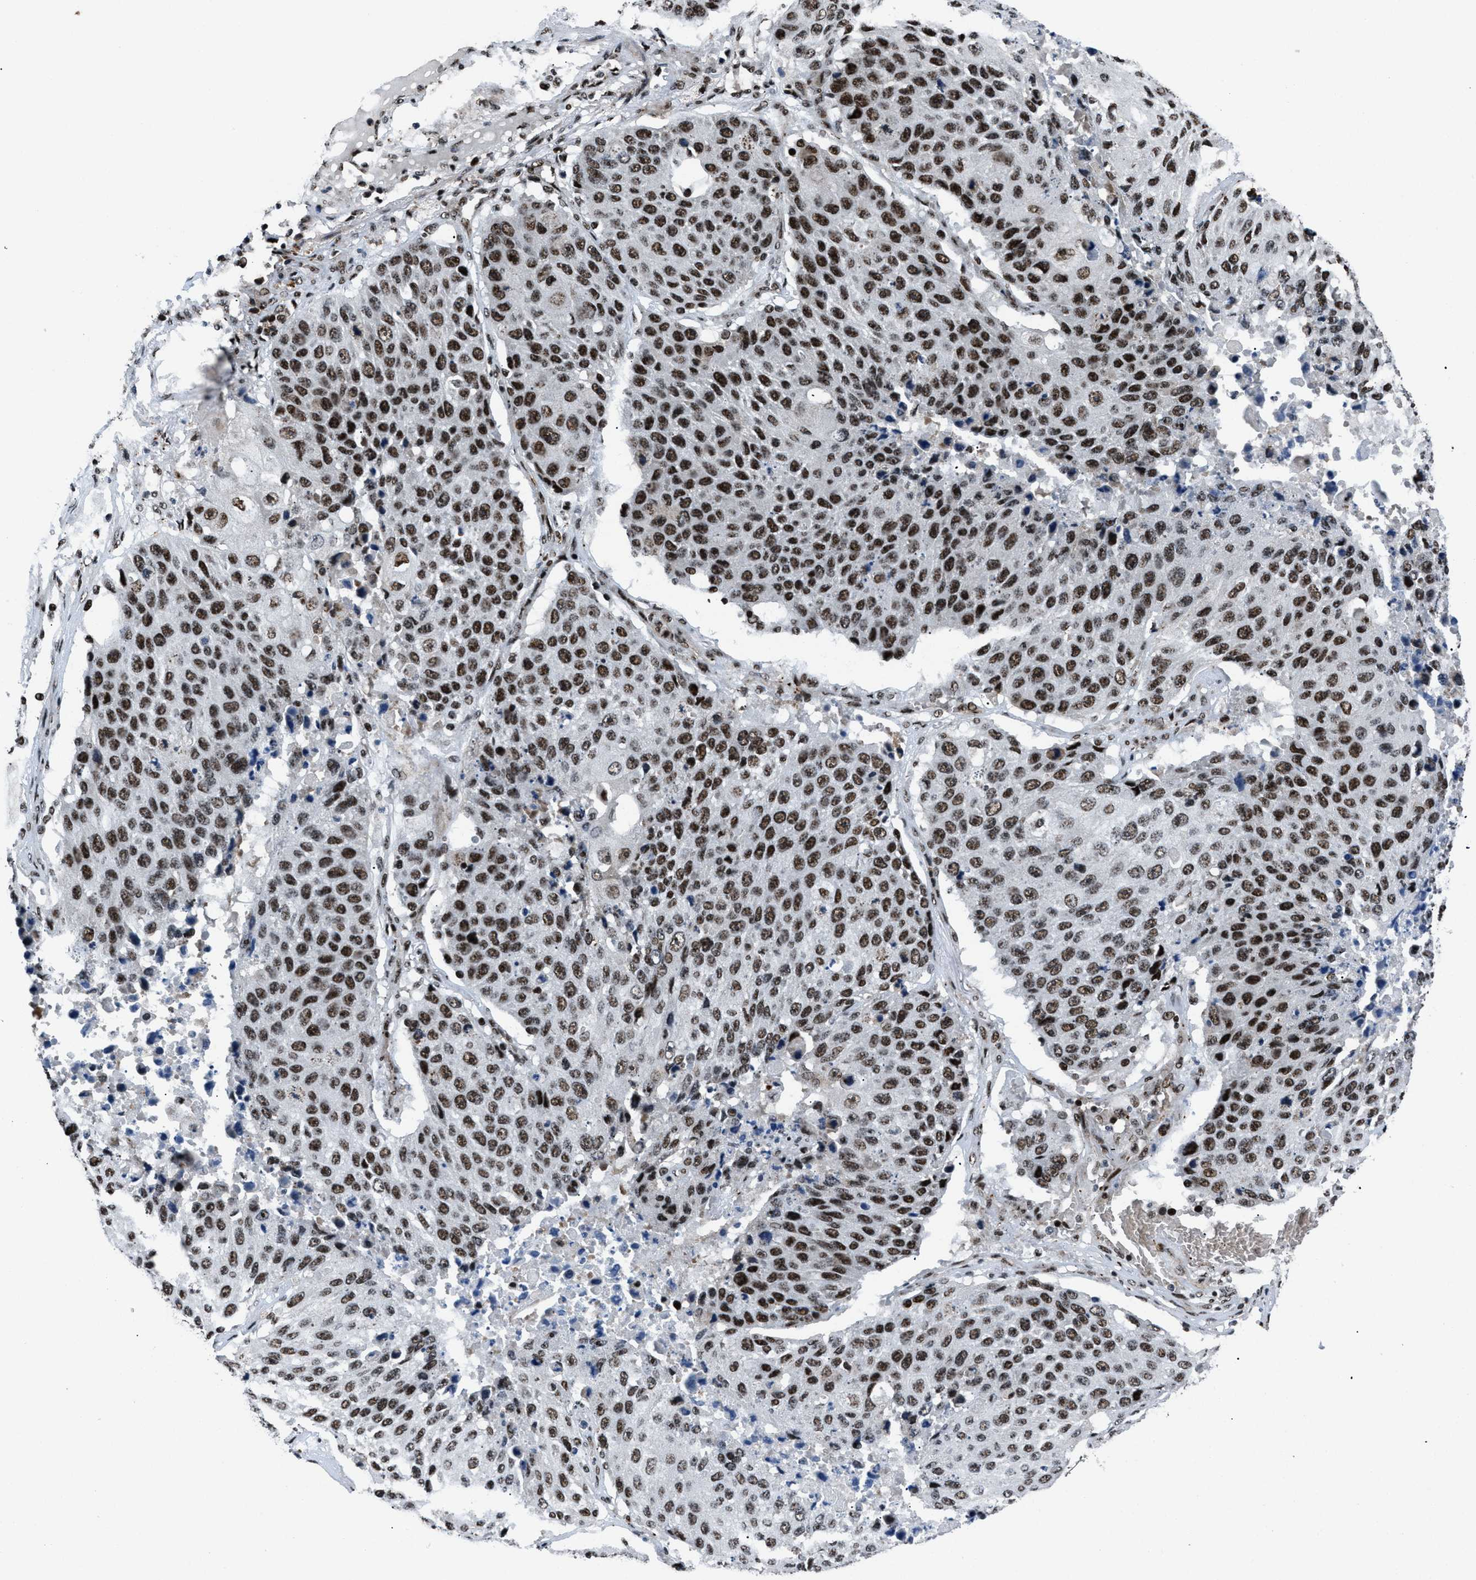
{"staining": {"intensity": "strong", "quantity": ">75%", "location": "nuclear"}, "tissue": "lung cancer", "cell_type": "Tumor cells", "image_type": "cancer", "snomed": [{"axis": "morphology", "description": "Squamous cell carcinoma, NOS"}, {"axis": "topography", "description": "Lung"}], "caption": "High-magnification brightfield microscopy of lung cancer stained with DAB (brown) and counterstained with hematoxylin (blue). tumor cells exhibit strong nuclear expression is present in approximately>75% of cells.", "gene": "SMARCB1", "patient": {"sex": "male", "age": 61}}